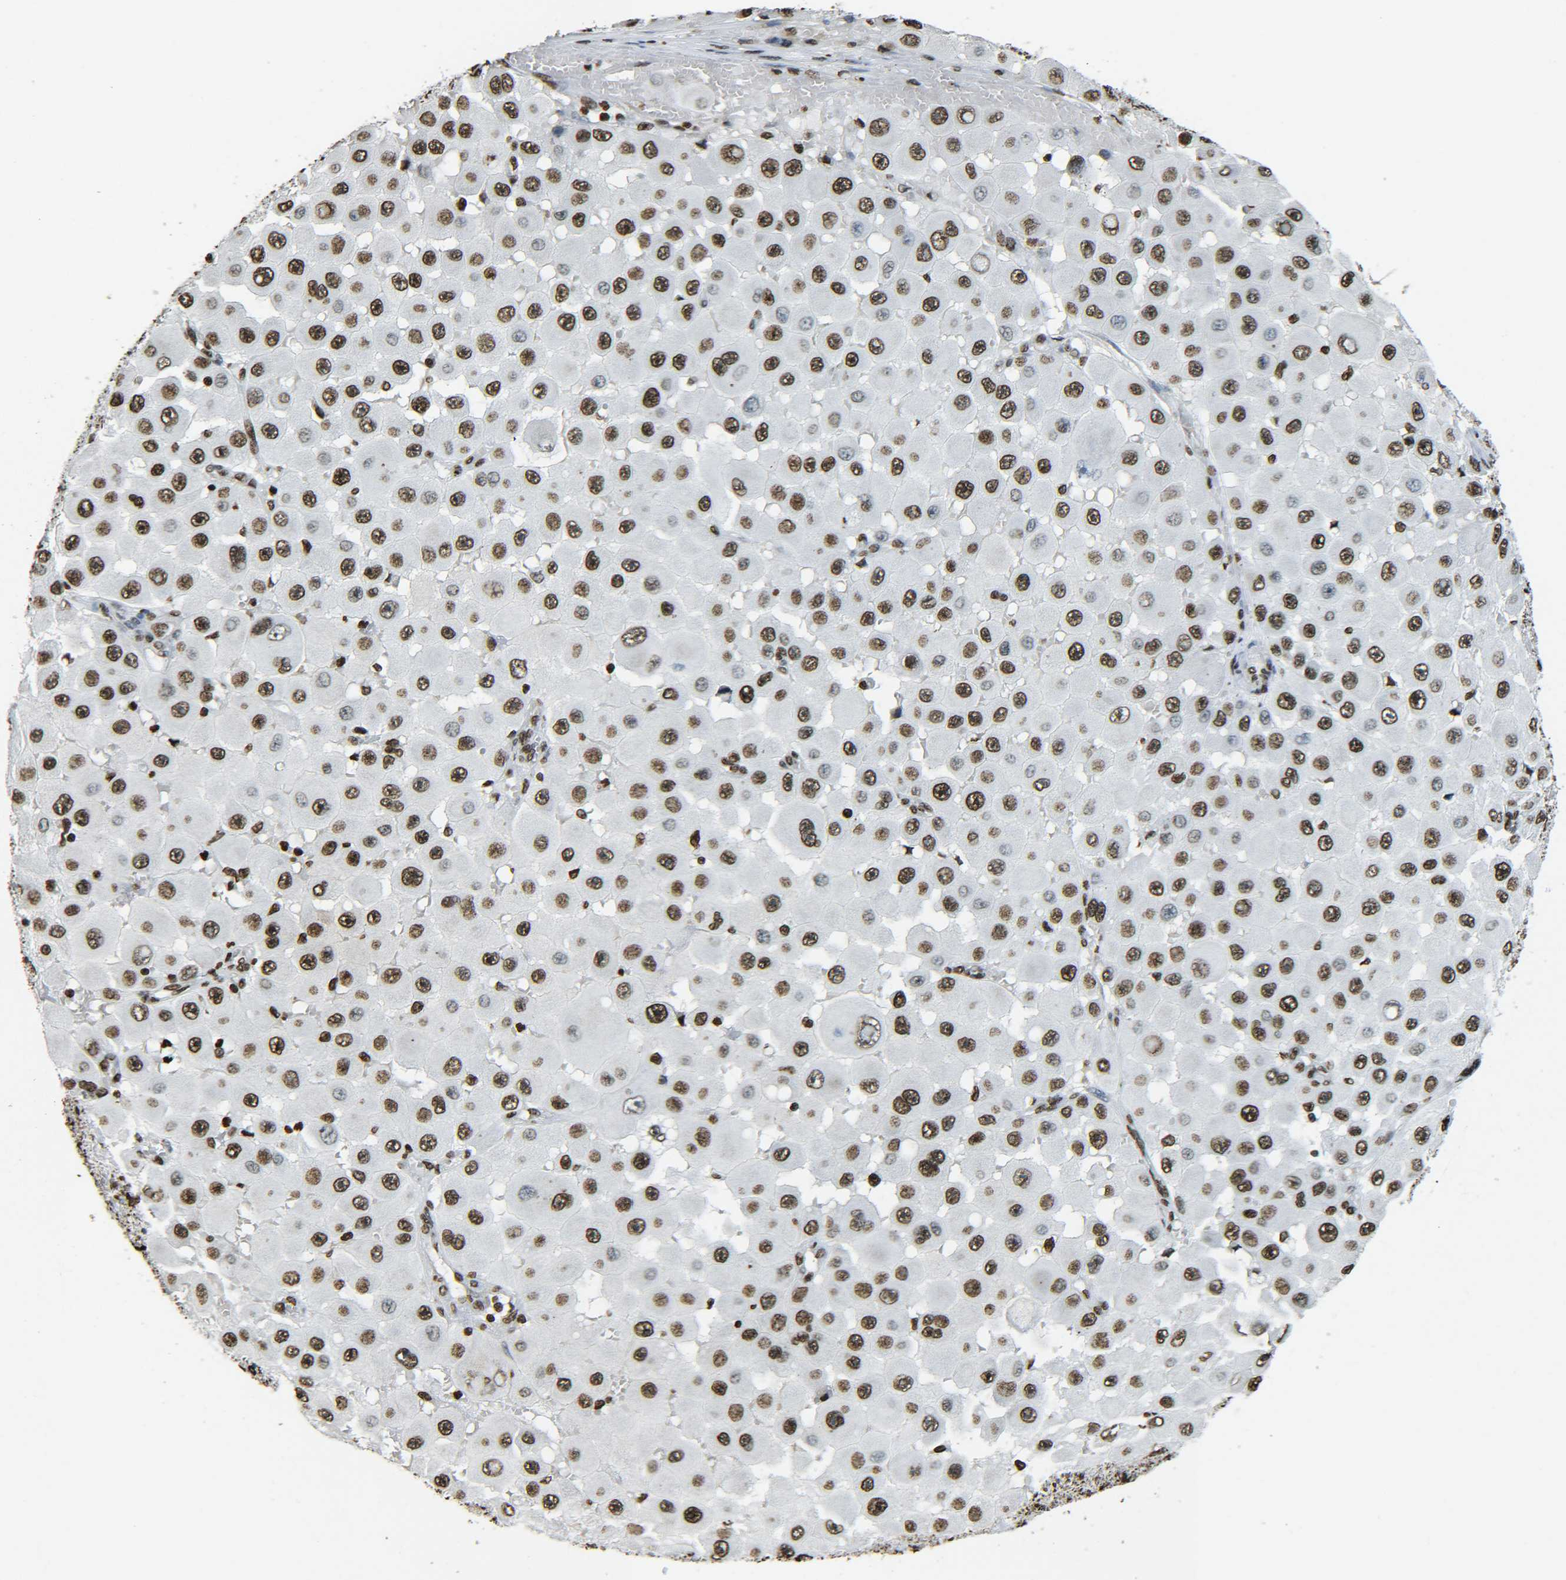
{"staining": {"intensity": "moderate", "quantity": ">75%", "location": "nuclear"}, "tissue": "melanoma", "cell_type": "Tumor cells", "image_type": "cancer", "snomed": [{"axis": "morphology", "description": "Malignant melanoma, NOS"}, {"axis": "topography", "description": "Skin"}], "caption": "Malignant melanoma stained with IHC displays moderate nuclear staining in about >75% of tumor cells. The staining was performed using DAB to visualize the protein expression in brown, while the nuclei were stained in blue with hematoxylin (Magnification: 20x).", "gene": "H4C16", "patient": {"sex": "female", "age": 81}}